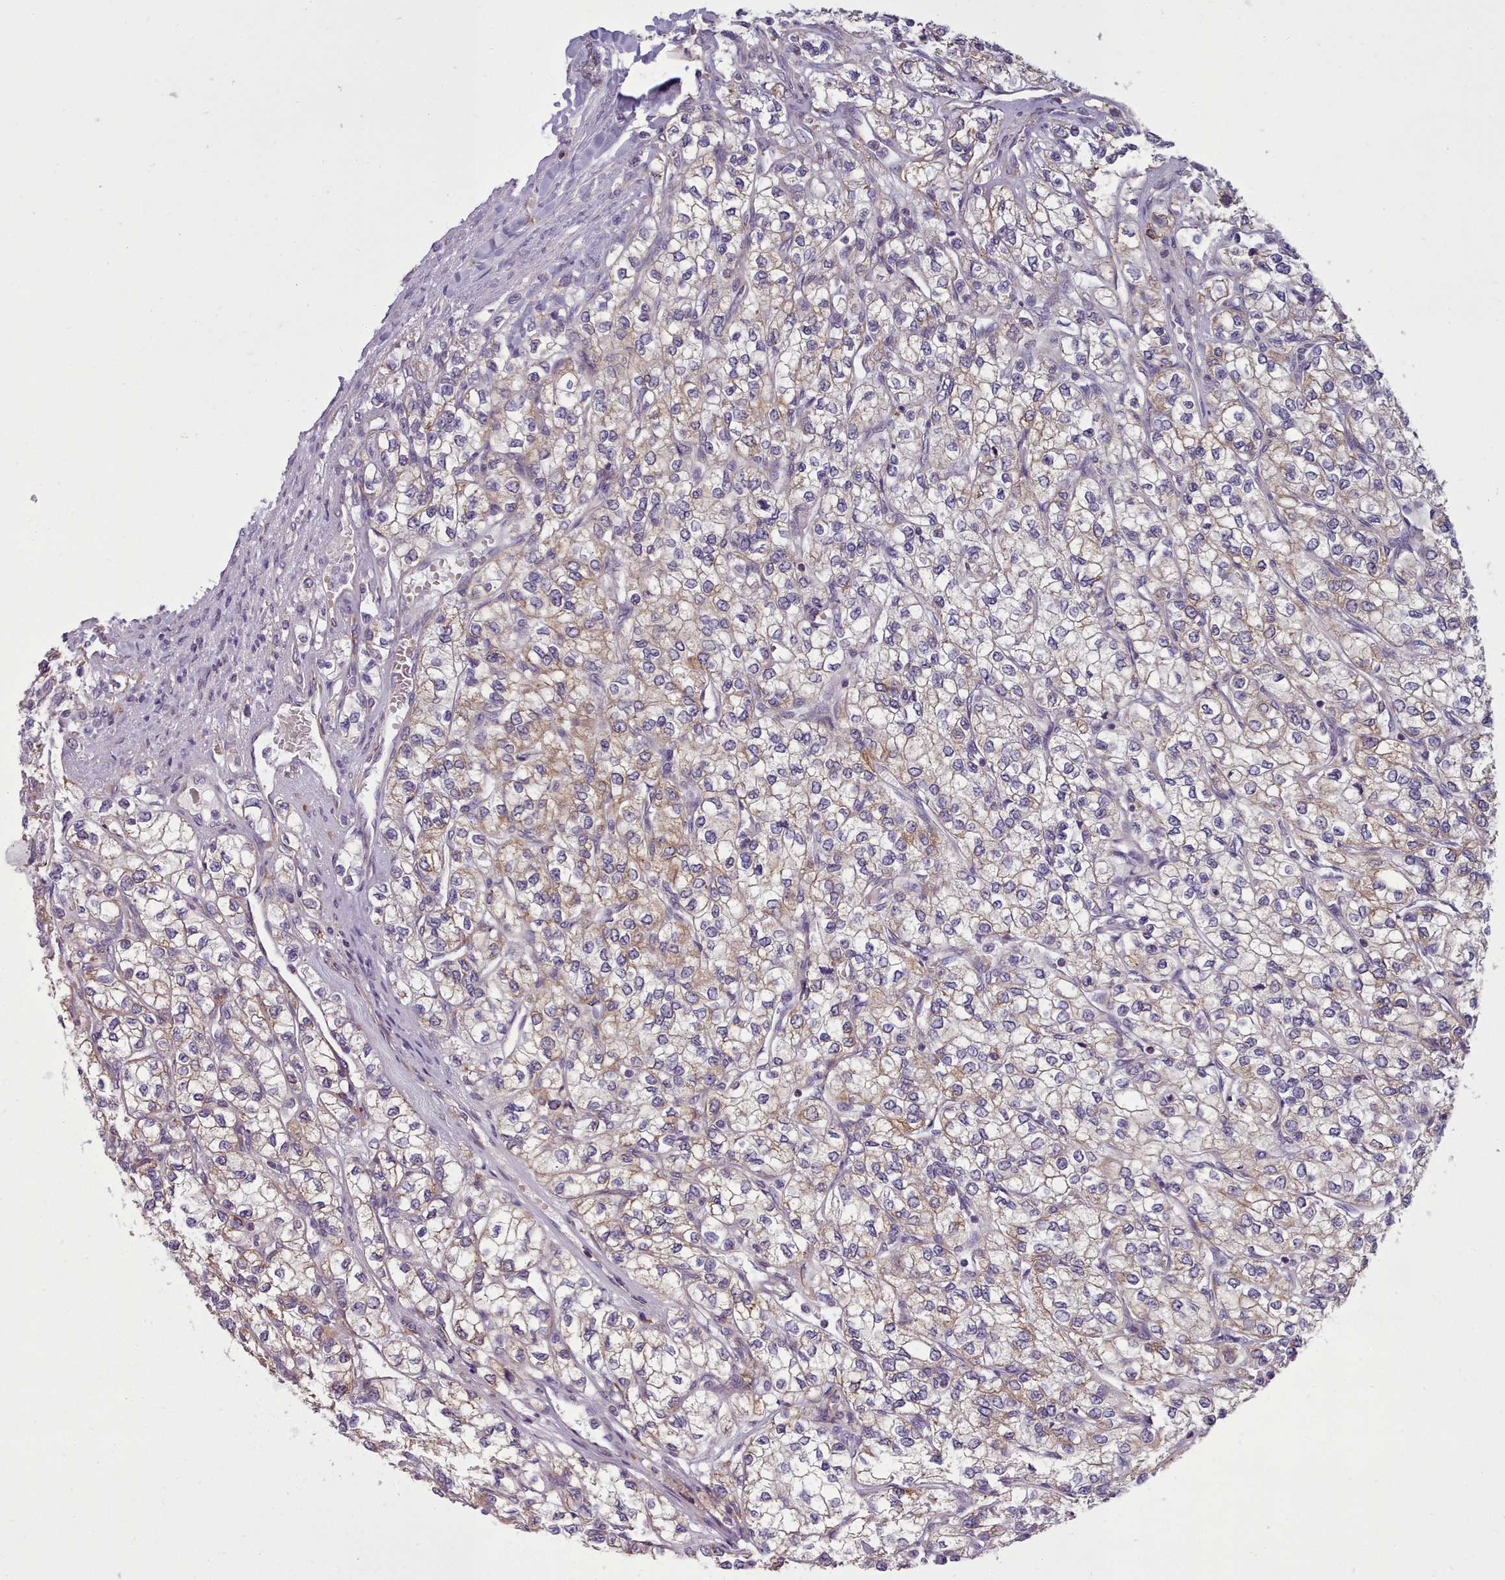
{"staining": {"intensity": "weak", "quantity": "<25%", "location": "cytoplasmic/membranous"}, "tissue": "renal cancer", "cell_type": "Tumor cells", "image_type": "cancer", "snomed": [{"axis": "morphology", "description": "Adenocarcinoma, NOS"}, {"axis": "topography", "description": "Kidney"}], "caption": "Renal cancer was stained to show a protein in brown. There is no significant expression in tumor cells.", "gene": "FKBP10", "patient": {"sex": "male", "age": 80}}